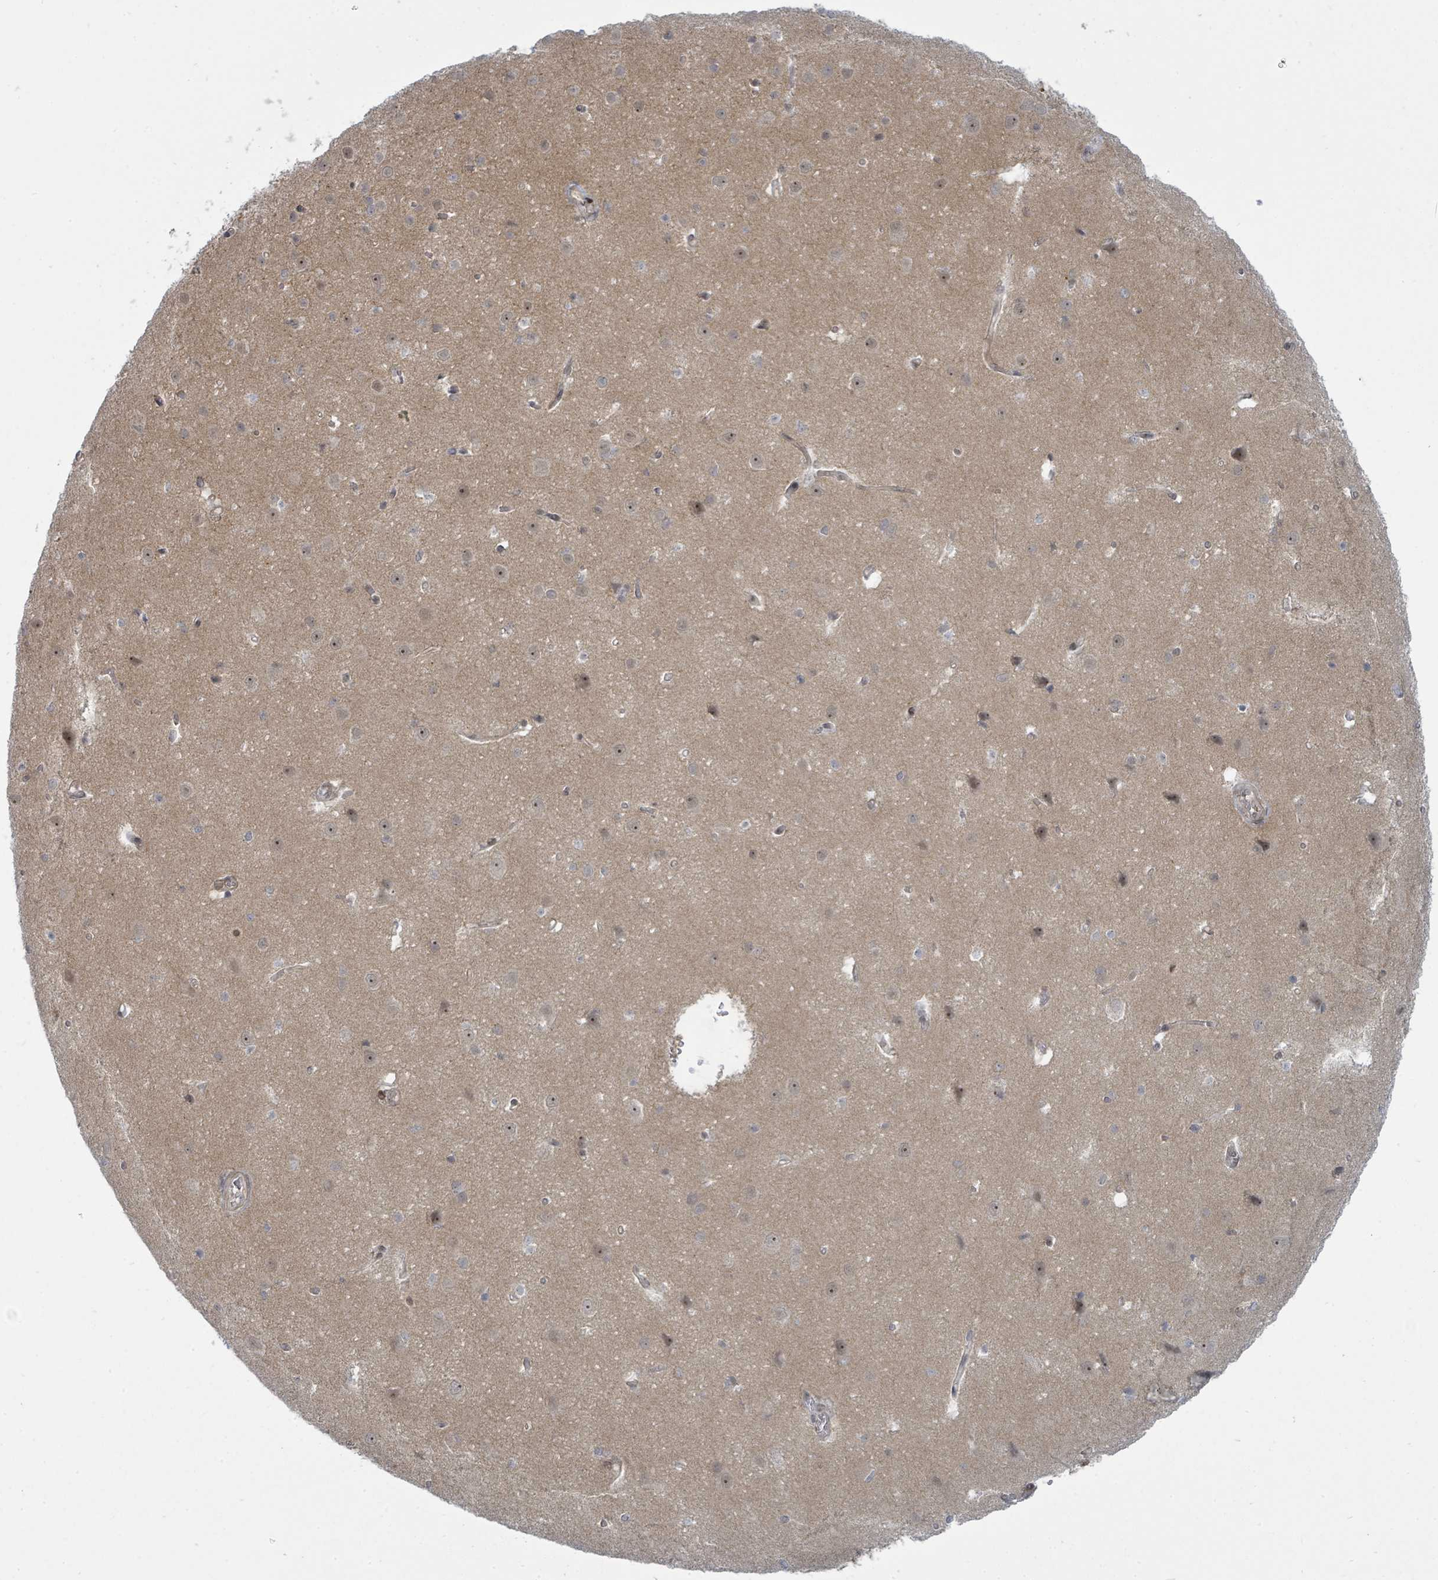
{"staining": {"intensity": "negative", "quantity": "none", "location": "none"}, "tissue": "cerebral cortex", "cell_type": "Endothelial cells", "image_type": "normal", "snomed": [{"axis": "morphology", "description": "Normal tissue, NOS"}, {"axis": "topography", "description": "Cerebral cortex"}], "caption": "Immunohistochemistry (IHC) image of benign human cerebral cortex stained for a protein (brown), which displays no expression in endothelial cells. (DAB (3,3'-diaminobenzidine) IHC, high magnification).", "gene": "PSMG2", "patient": {"sex": "male", "age": 37}}